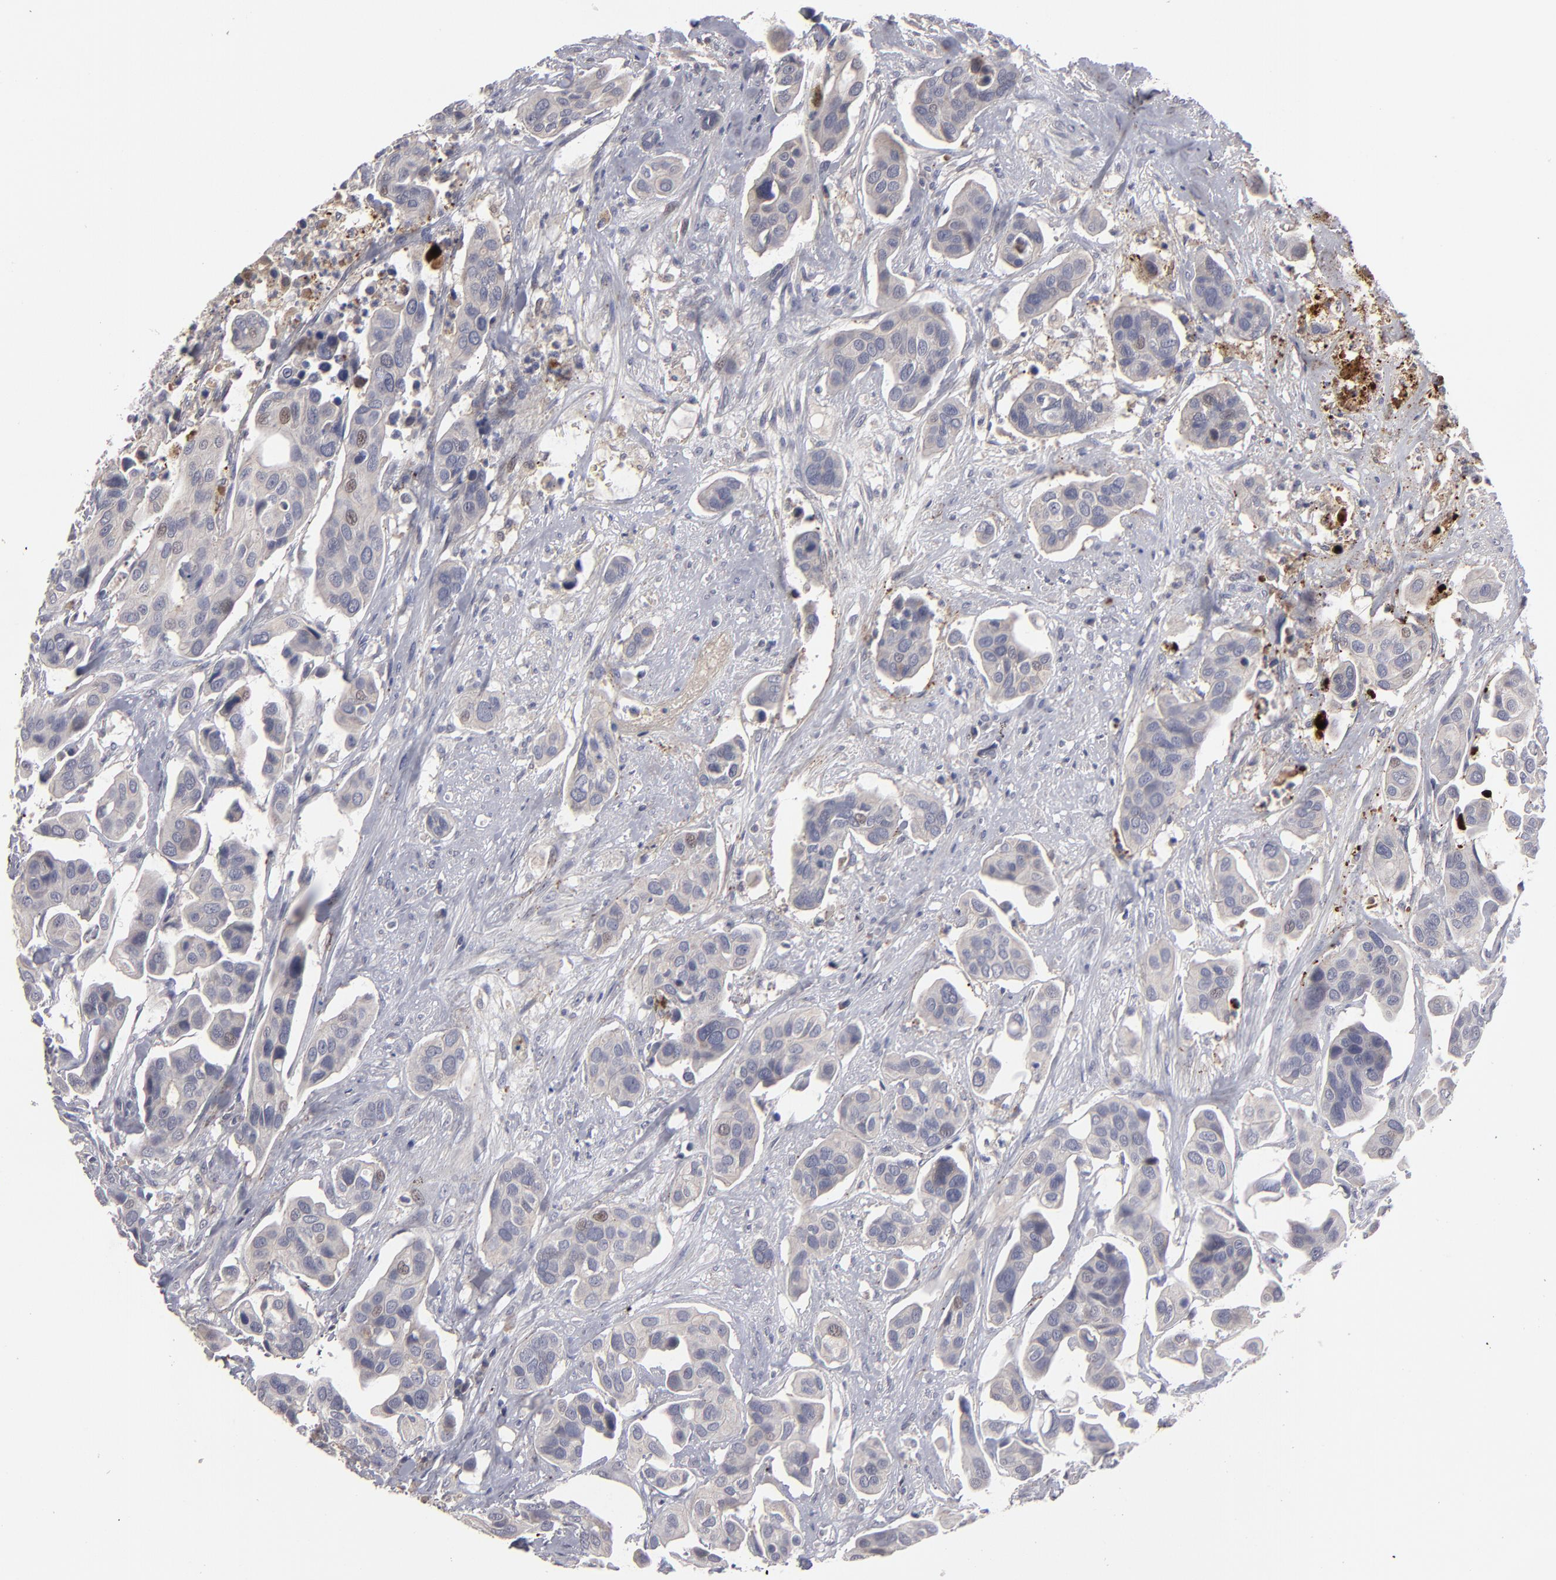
{"staining": {"intensity": "weak", "quantity": "<25%", "location": "cytoplasmic/membranous"}, "tissue": "urothelial cancer", "cell_type": "Tumor cells", "image_type": "cancer", "snomed": [{"axis": "morphology", "description": "Adenocarcinoma, NOS"}, {"axis": "topography", "description": "Urinary bladder"}], "caption": "An IHC image of urothelial cancer is shown. There is no staining in tumor cells of urothelial cancer.", "gene": "GPM6B", "patient": {"sex": "male", "age": 61}}